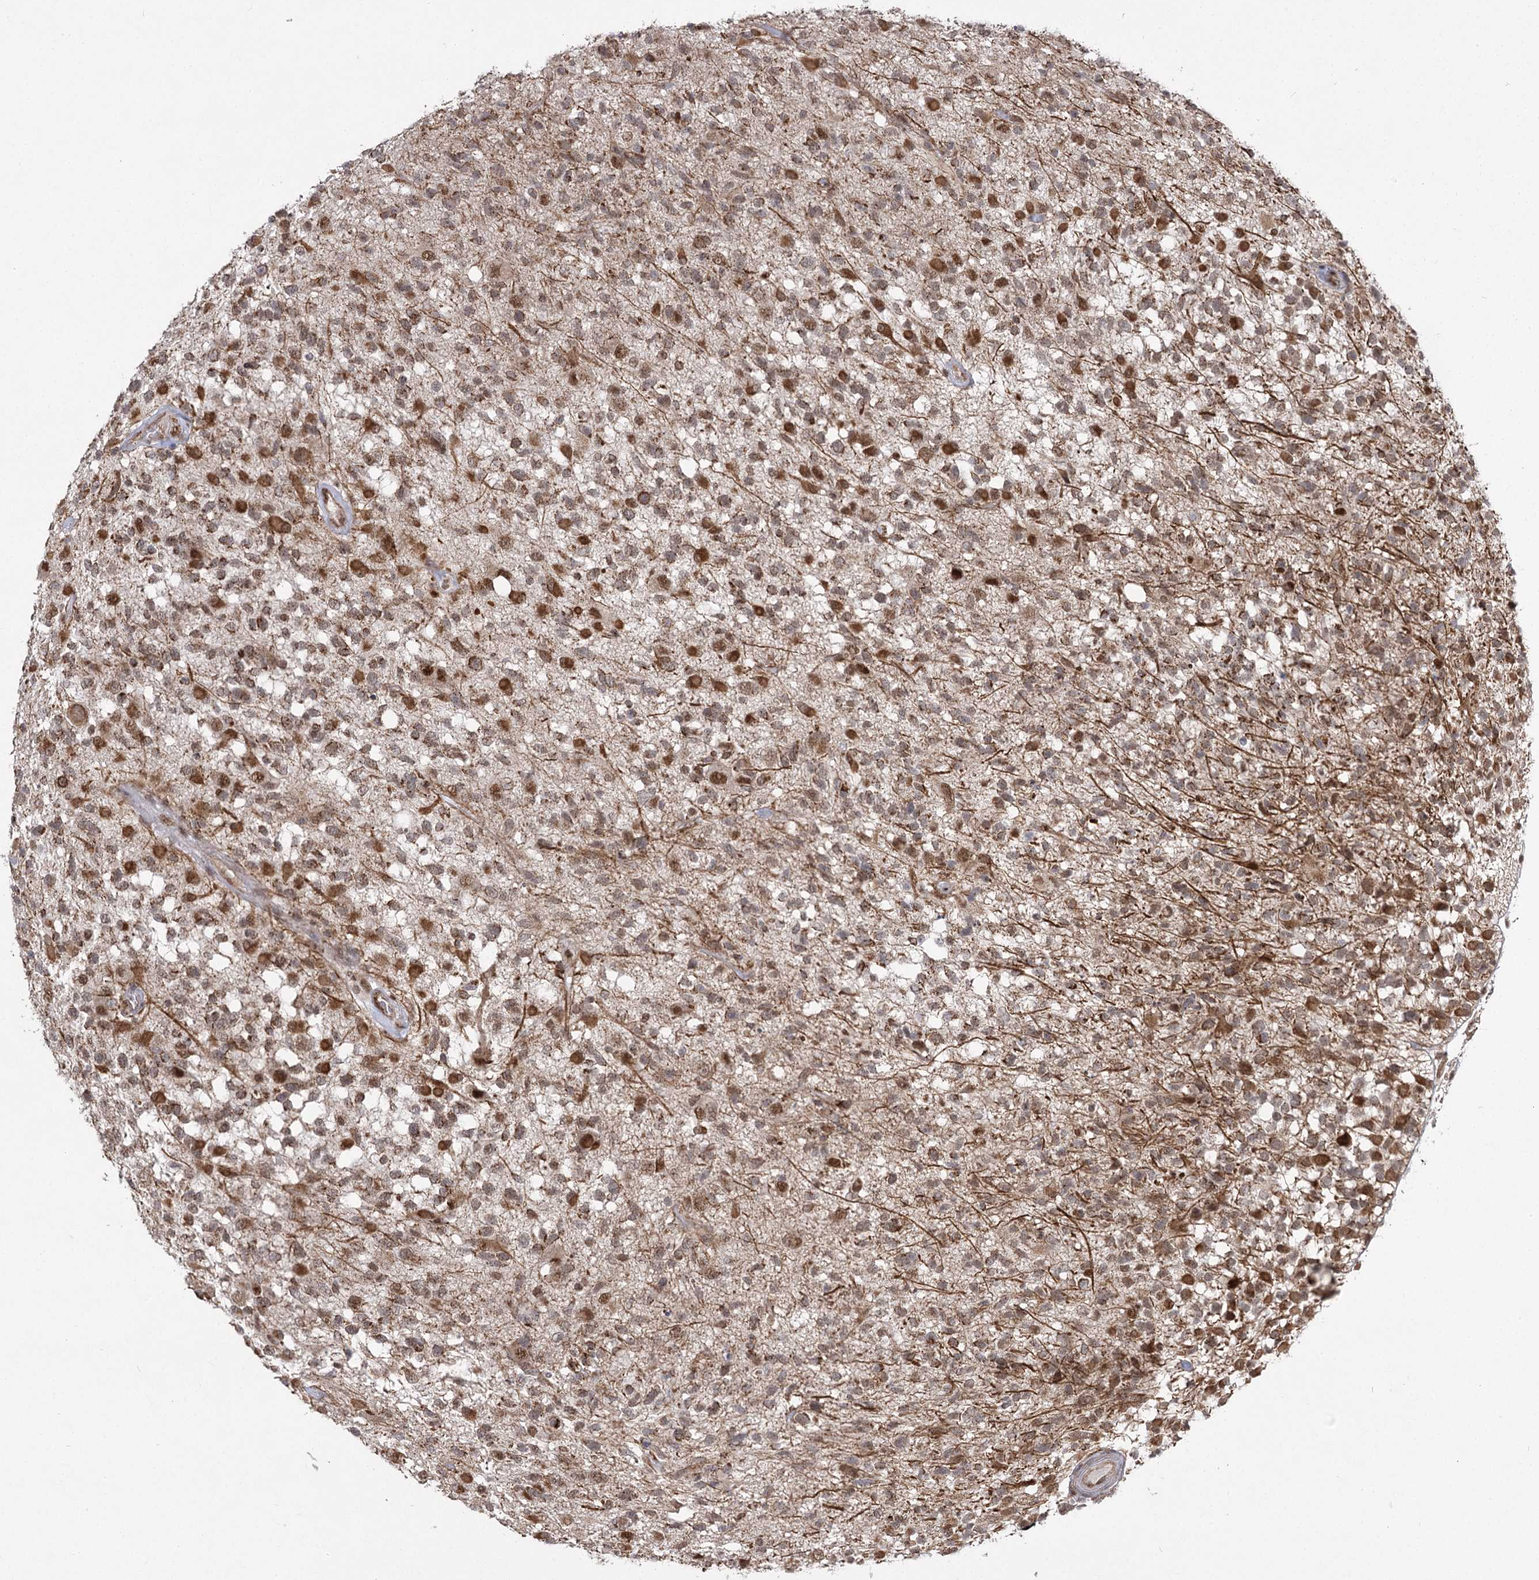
{"staining": {"intensity": "moderate", "quantity": ">75%", "location": "cytoplasmic/membranous,nuclear"}, "tissue": "glioma", "cell_type": "Tumor cells", "image_type": "cancer", "snomed": [{"axis": "morphology", "description": "Glioma, malignant, High grade"}, {"axis": "morphology", "description": "Glioblastoma, NOS"}, {"axis": "topography", "description": "Brain"}], "caption": "DAB immunohistochemical staining of glioblastoma displays moderate cytoplasmic/membranous and nuclear protein staining in approximately >75% of tumor cells.", "gene": "SLC4A1AP", "patient": {"sex": "male", "age": 60}}